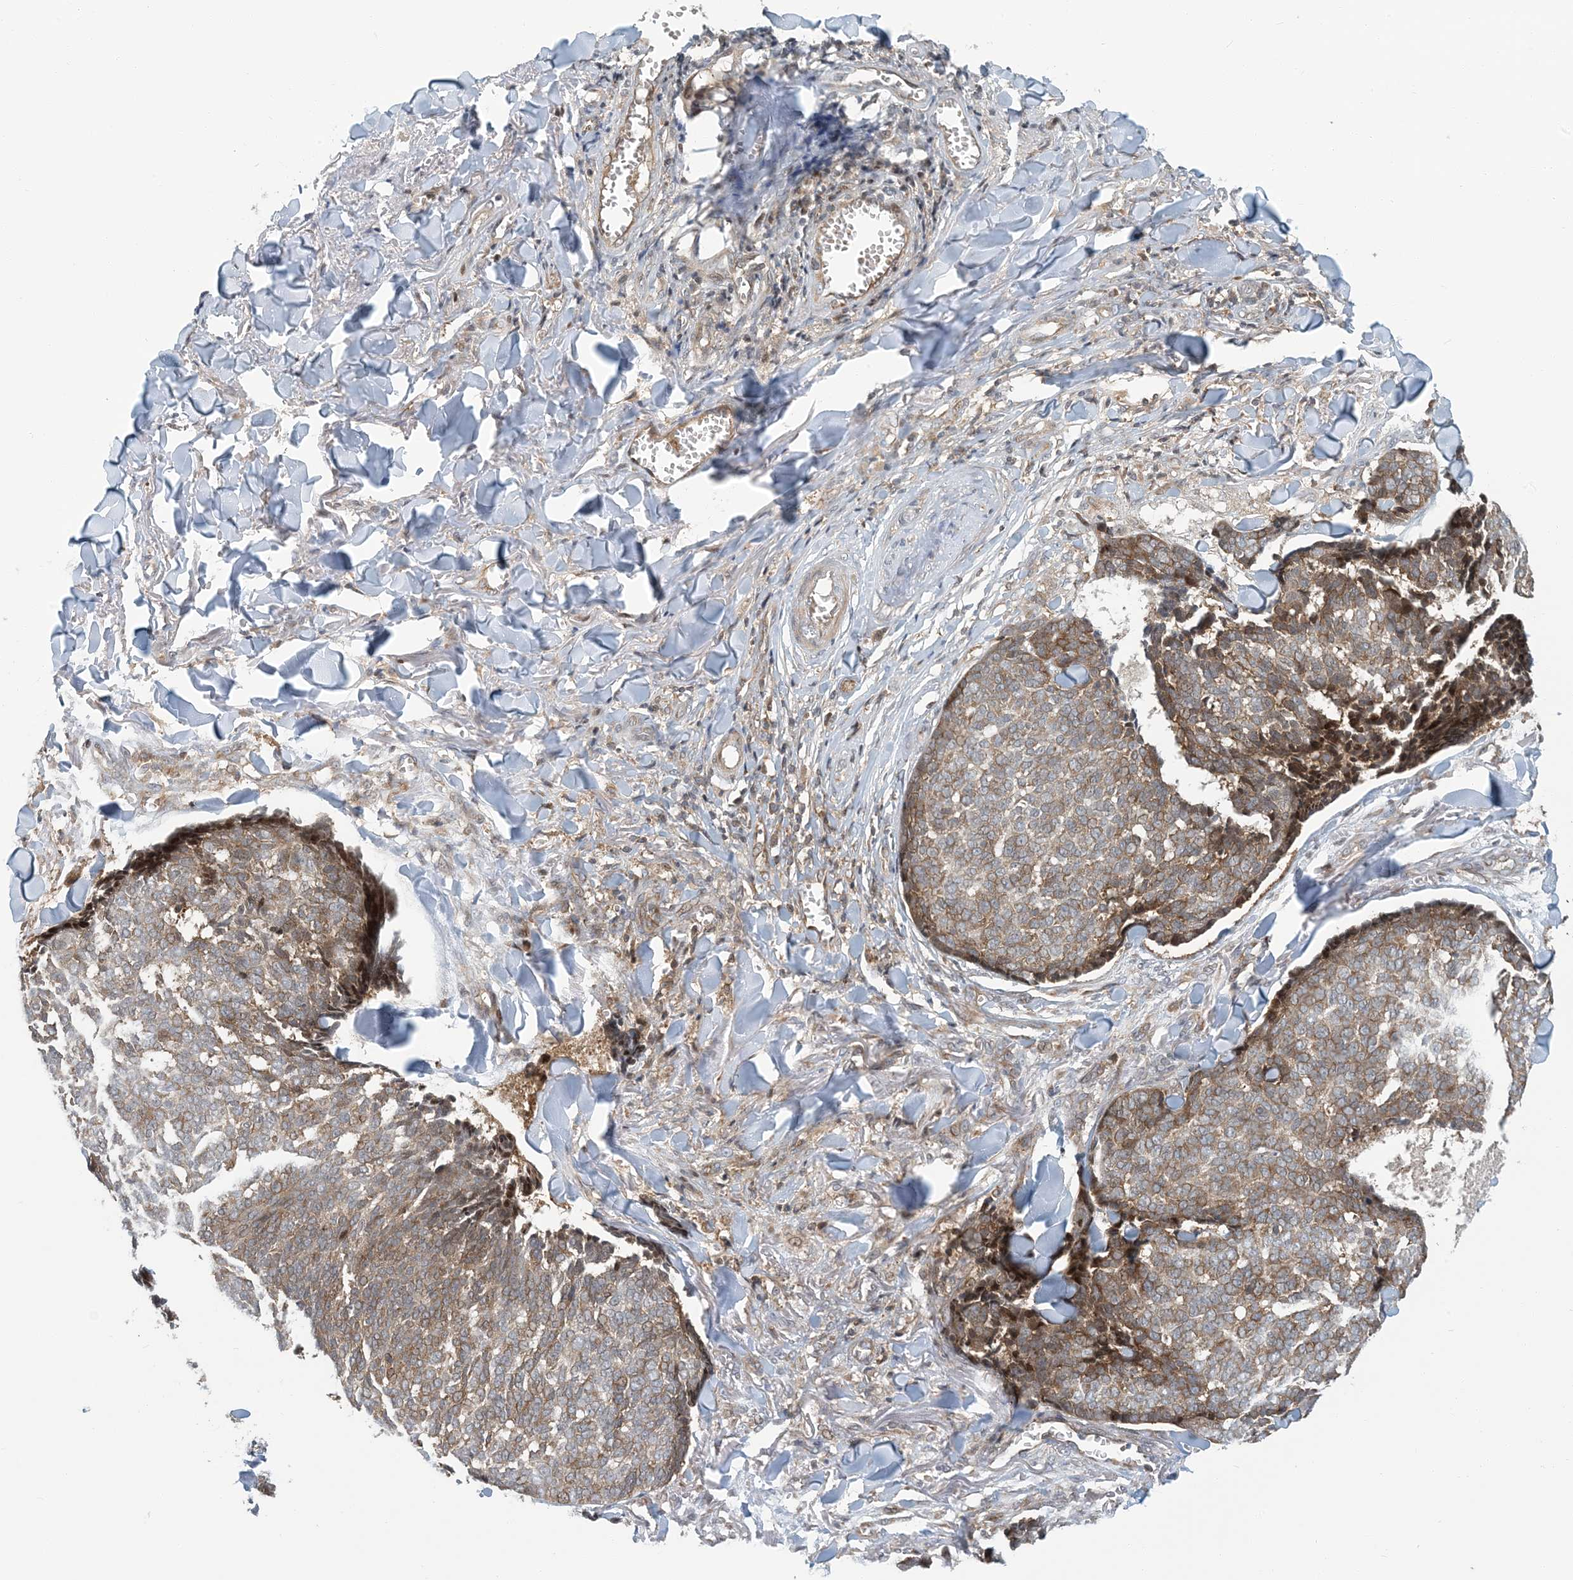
{"staining": {"intensity": "moderate", "quantity": ">75%", "location": "cytoplasmic/membranous"}, "tissue": "skin cancer", "cell_type": "Tumor cells", "image_type": "cancer", "snomed": [{"axis": "morphology", "description": "Basal cell carcinoma"}, {"axis": "topography", "description": "Skin"}], "caption": "A high-resolution micrograph shows immunohistochemistry staining of skin cancer, which displays moderate cytoplasmic/membranous positivity in about >75% of tumor cells.", "gene": "ATP13A2", "patient": {"sex": "male", "age": 84}}